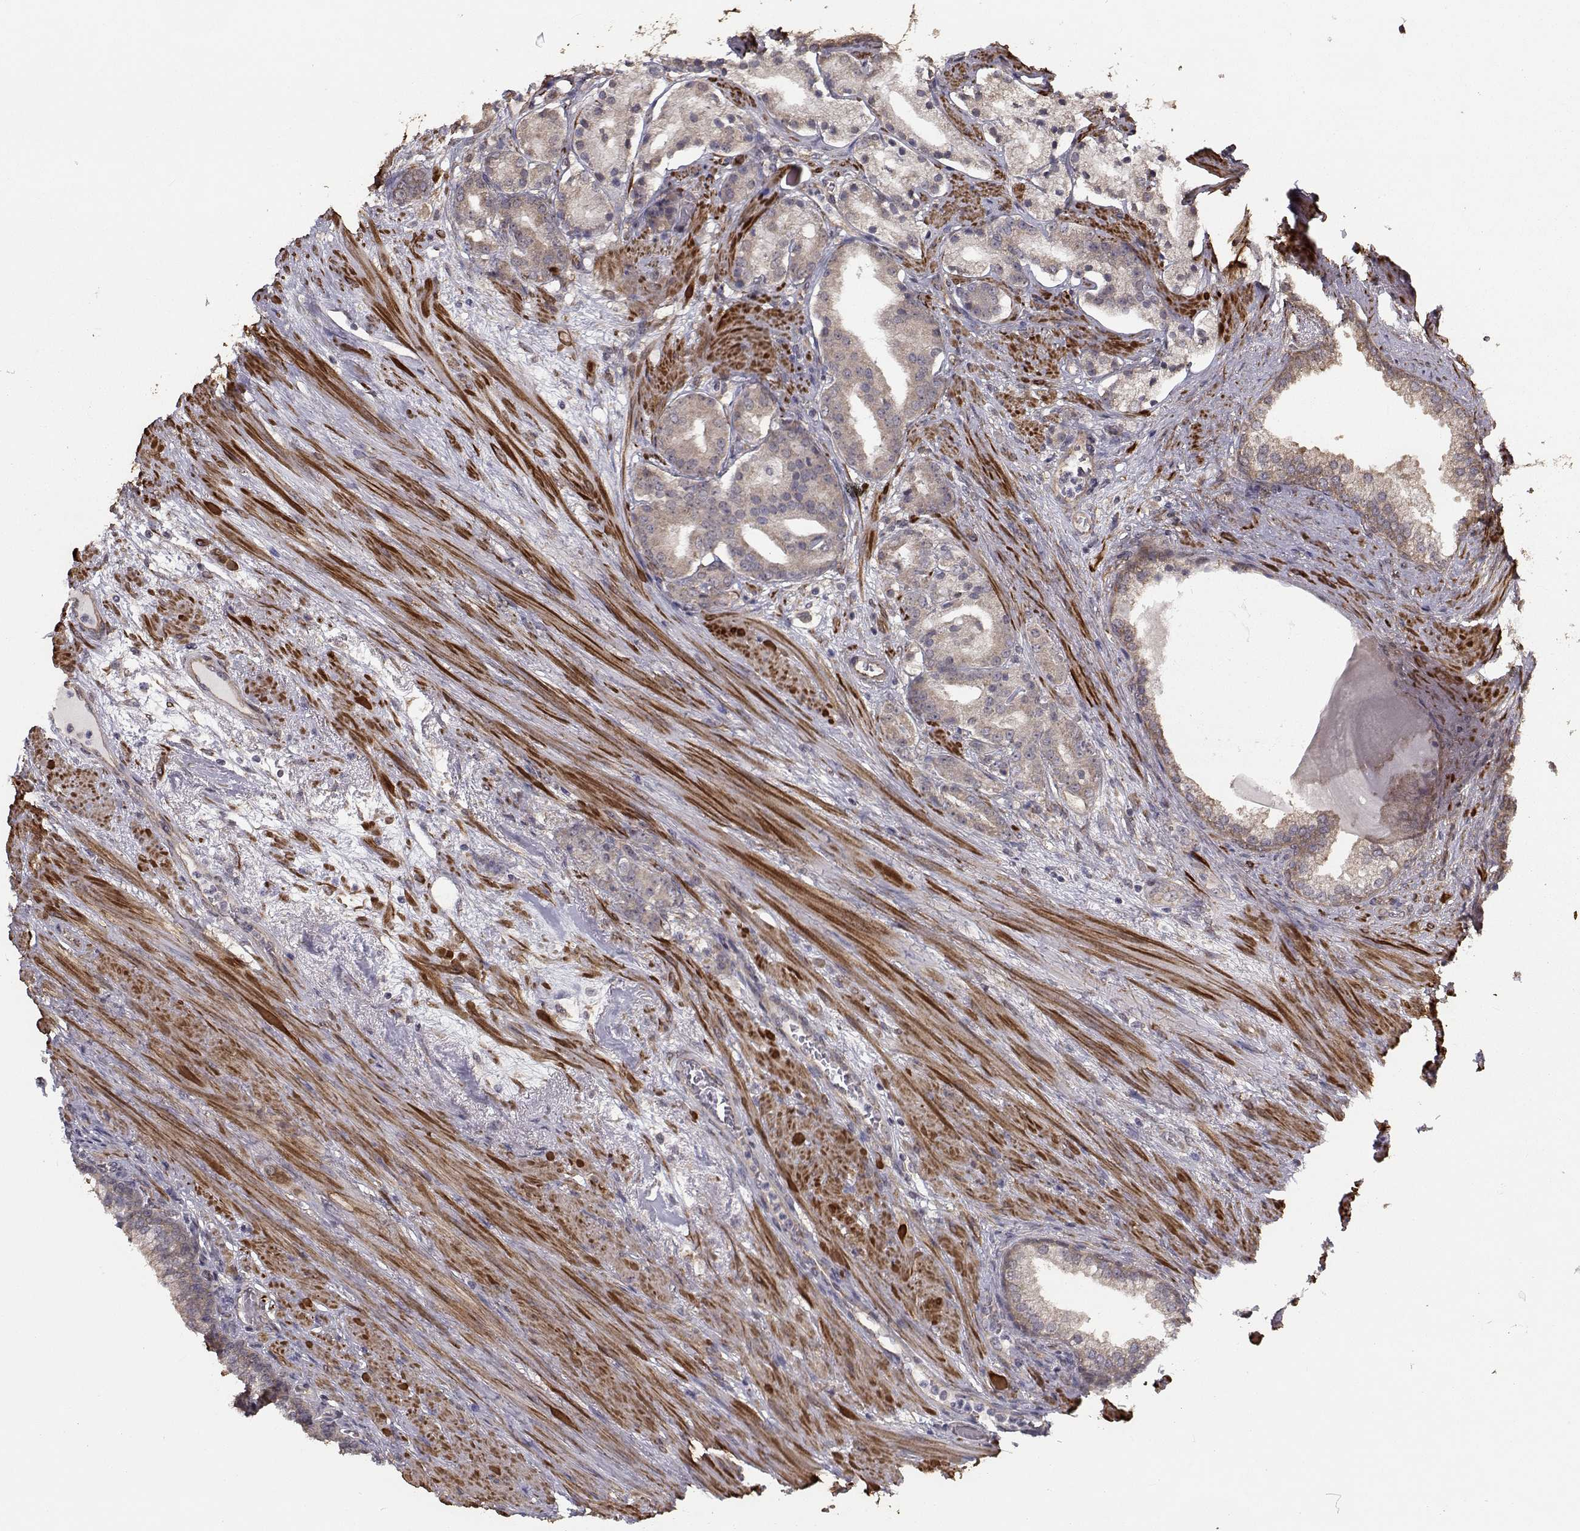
{"staining": {"intensity": "weak", "quantity": ">75%", "location": "cytoplasmic/membranous"}, "tissue": "prostate cancer", "cell_type": "Tumor cells", "image_type": "cancer", "snomed": [{"axis": "morphology", "description": "Adenocarcinoma, NOS"}, {"axis": "topography", "description": "Prostate"}], "caption": "This is an image of immunohistochemistry (IHC) staining of adenocarcinoma (prostate), which shows weak positivity in the cytoplasmic/membranous of tumor cells.", "gene": "TRIP10", "patient": {"sex": "male", "age": 69}}